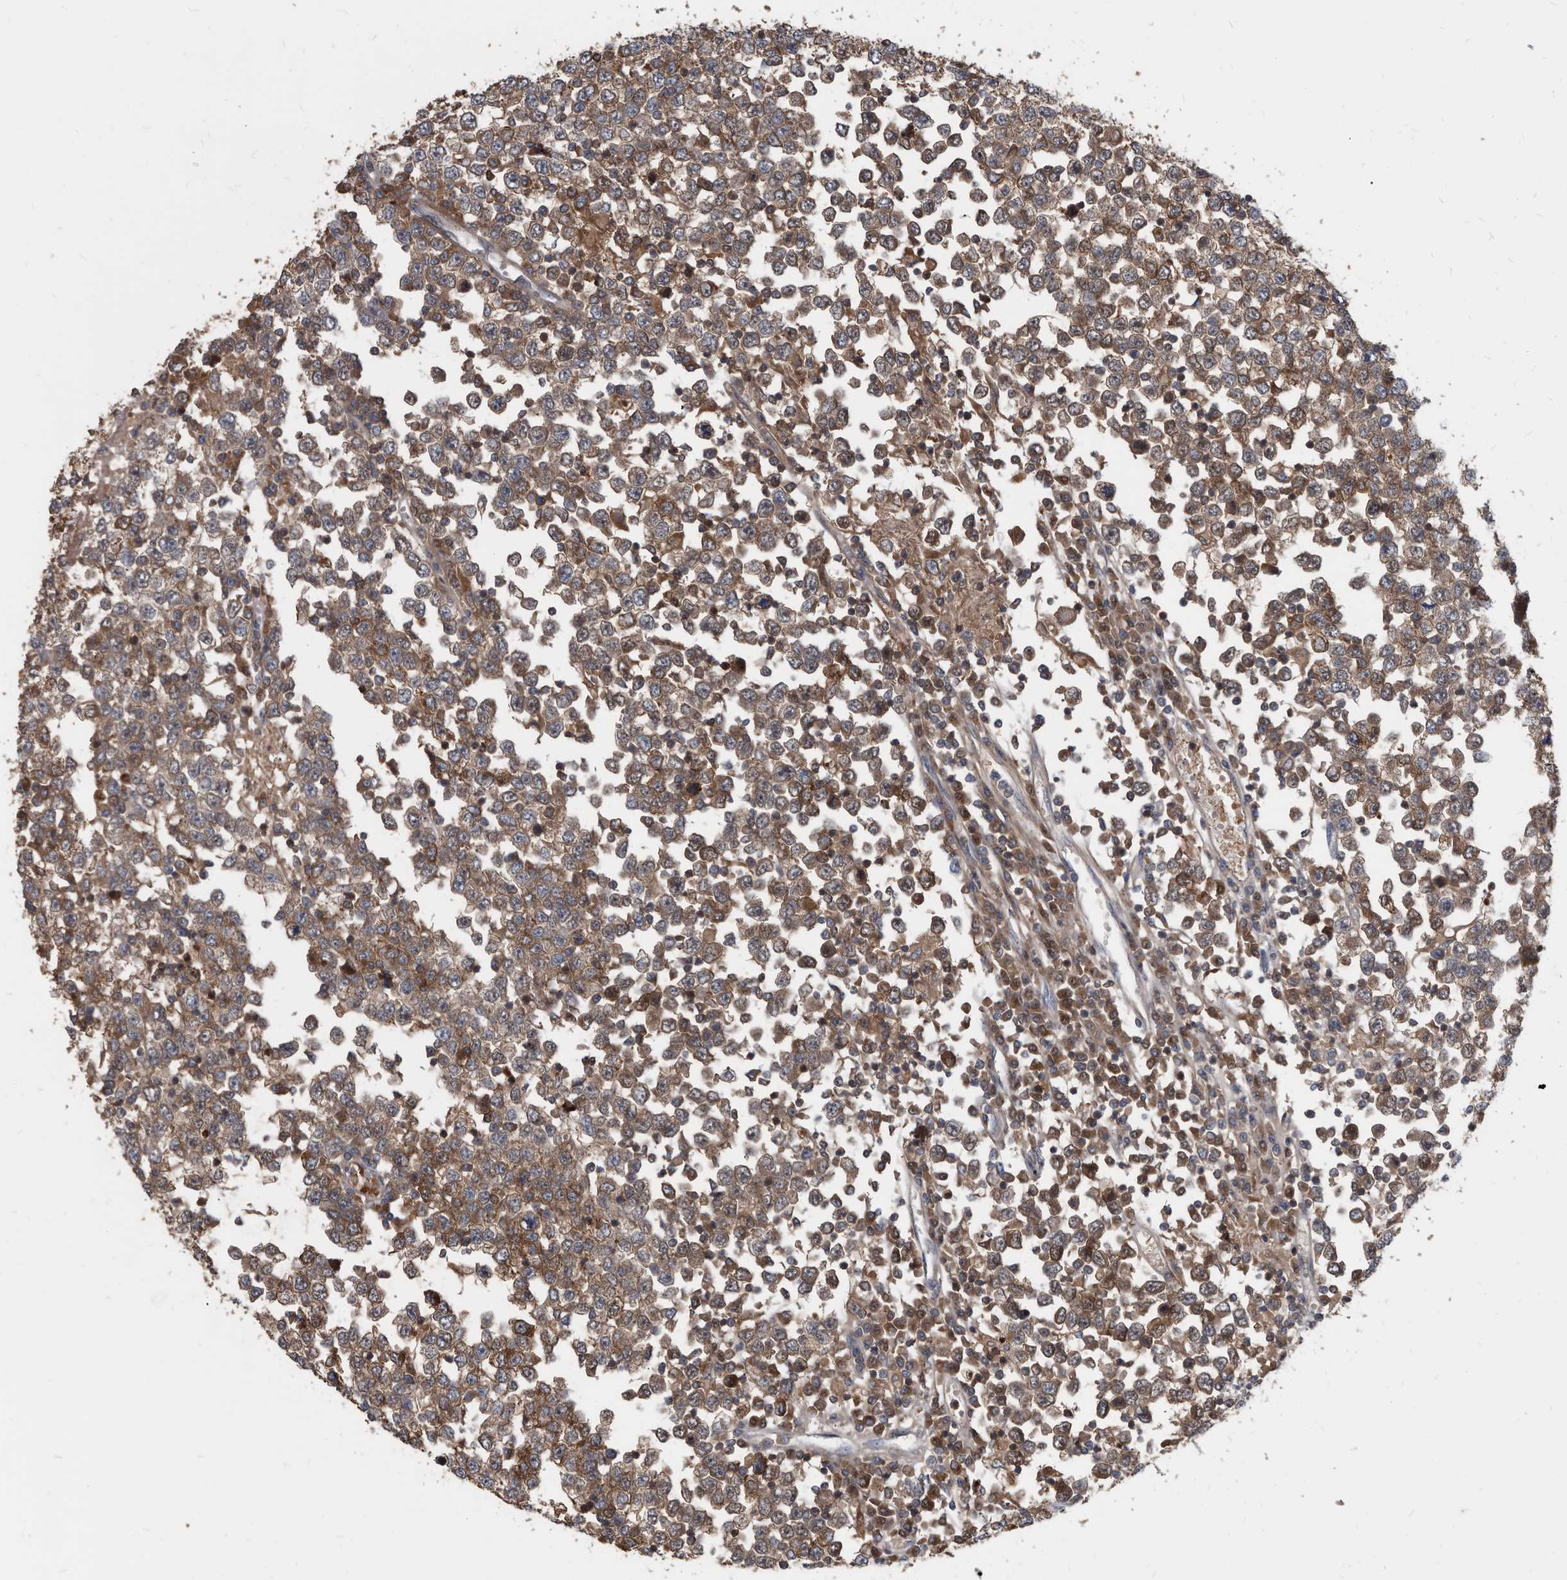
{"staining": {"intensity": "moderate", "quantity": ">75%", "location": "cytoplasmic/membranous"}, "tissue": "testis cancer", "cell_type": "Tumor cells", "image_type": "cancer", "snomed": [{"axis": "morphology", "description": "Seminoma, NOS"}, {"axis": "topography", "description": "Testis"}], "caption": "High-power microscopy captured an IHC photomicrograph of testis seminoma, revealing moderate cytoplasmic/membranous staining in about >75% of tumor cells.", "gene": "APEH", "patient": {"sex": "male", "age": 65}}